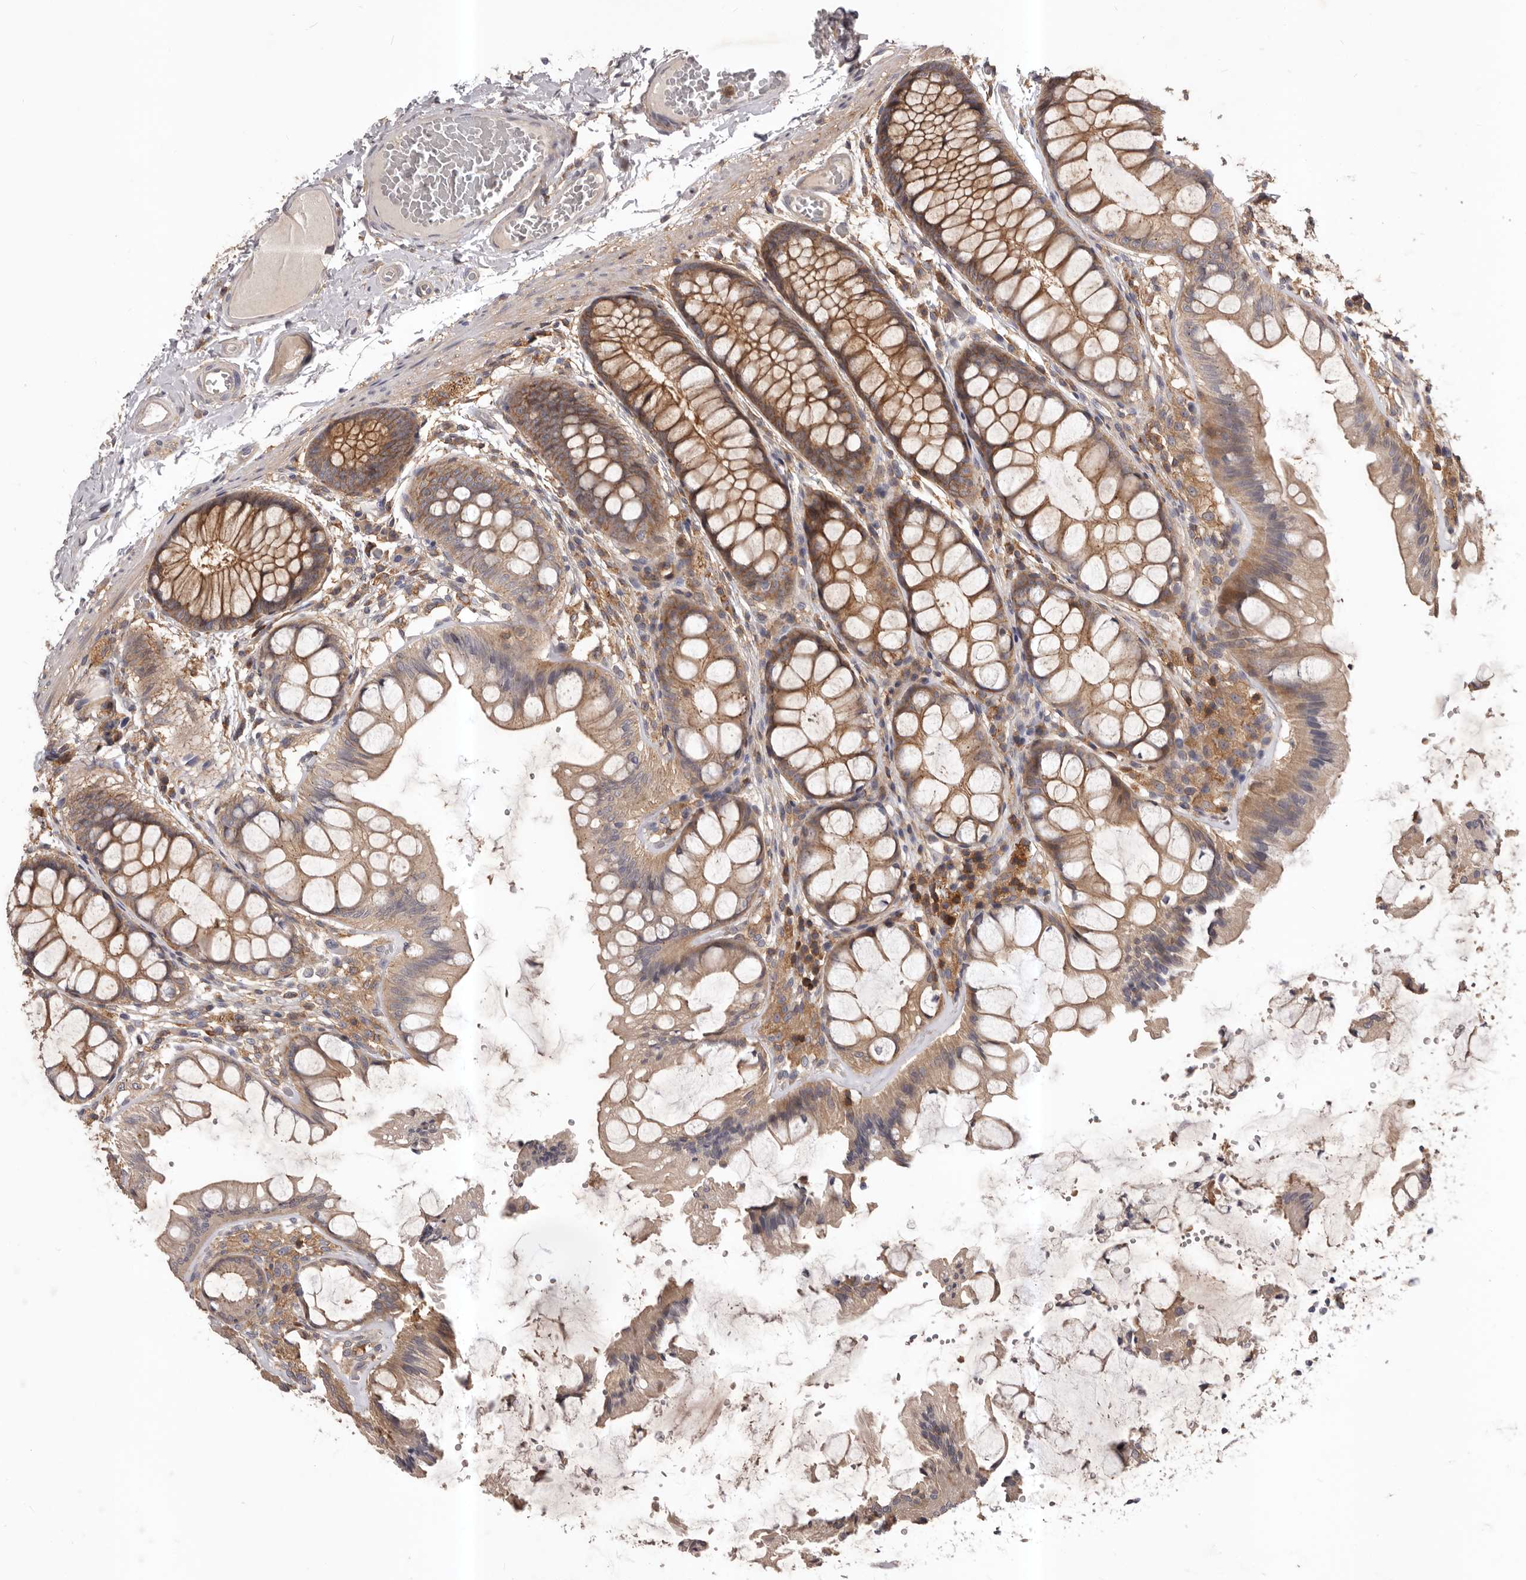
{"staining": {"intensity": "negative", "quantity": "none", "location": "none"}, "tissue": "colon", "cell_type": "Endothelial cells", "image_type": "normal", "snomed": [{"axis": "morphology", "description": "Normal tissue, NOS"}, {"axis": "topography", "description": "Colon"}], "caption": "Protein analysis of unremarkable colon shows no significant positivity in endothelial cells.", "gene": "GLIPR2", "patient": {"sex": "male", "age": 47}}